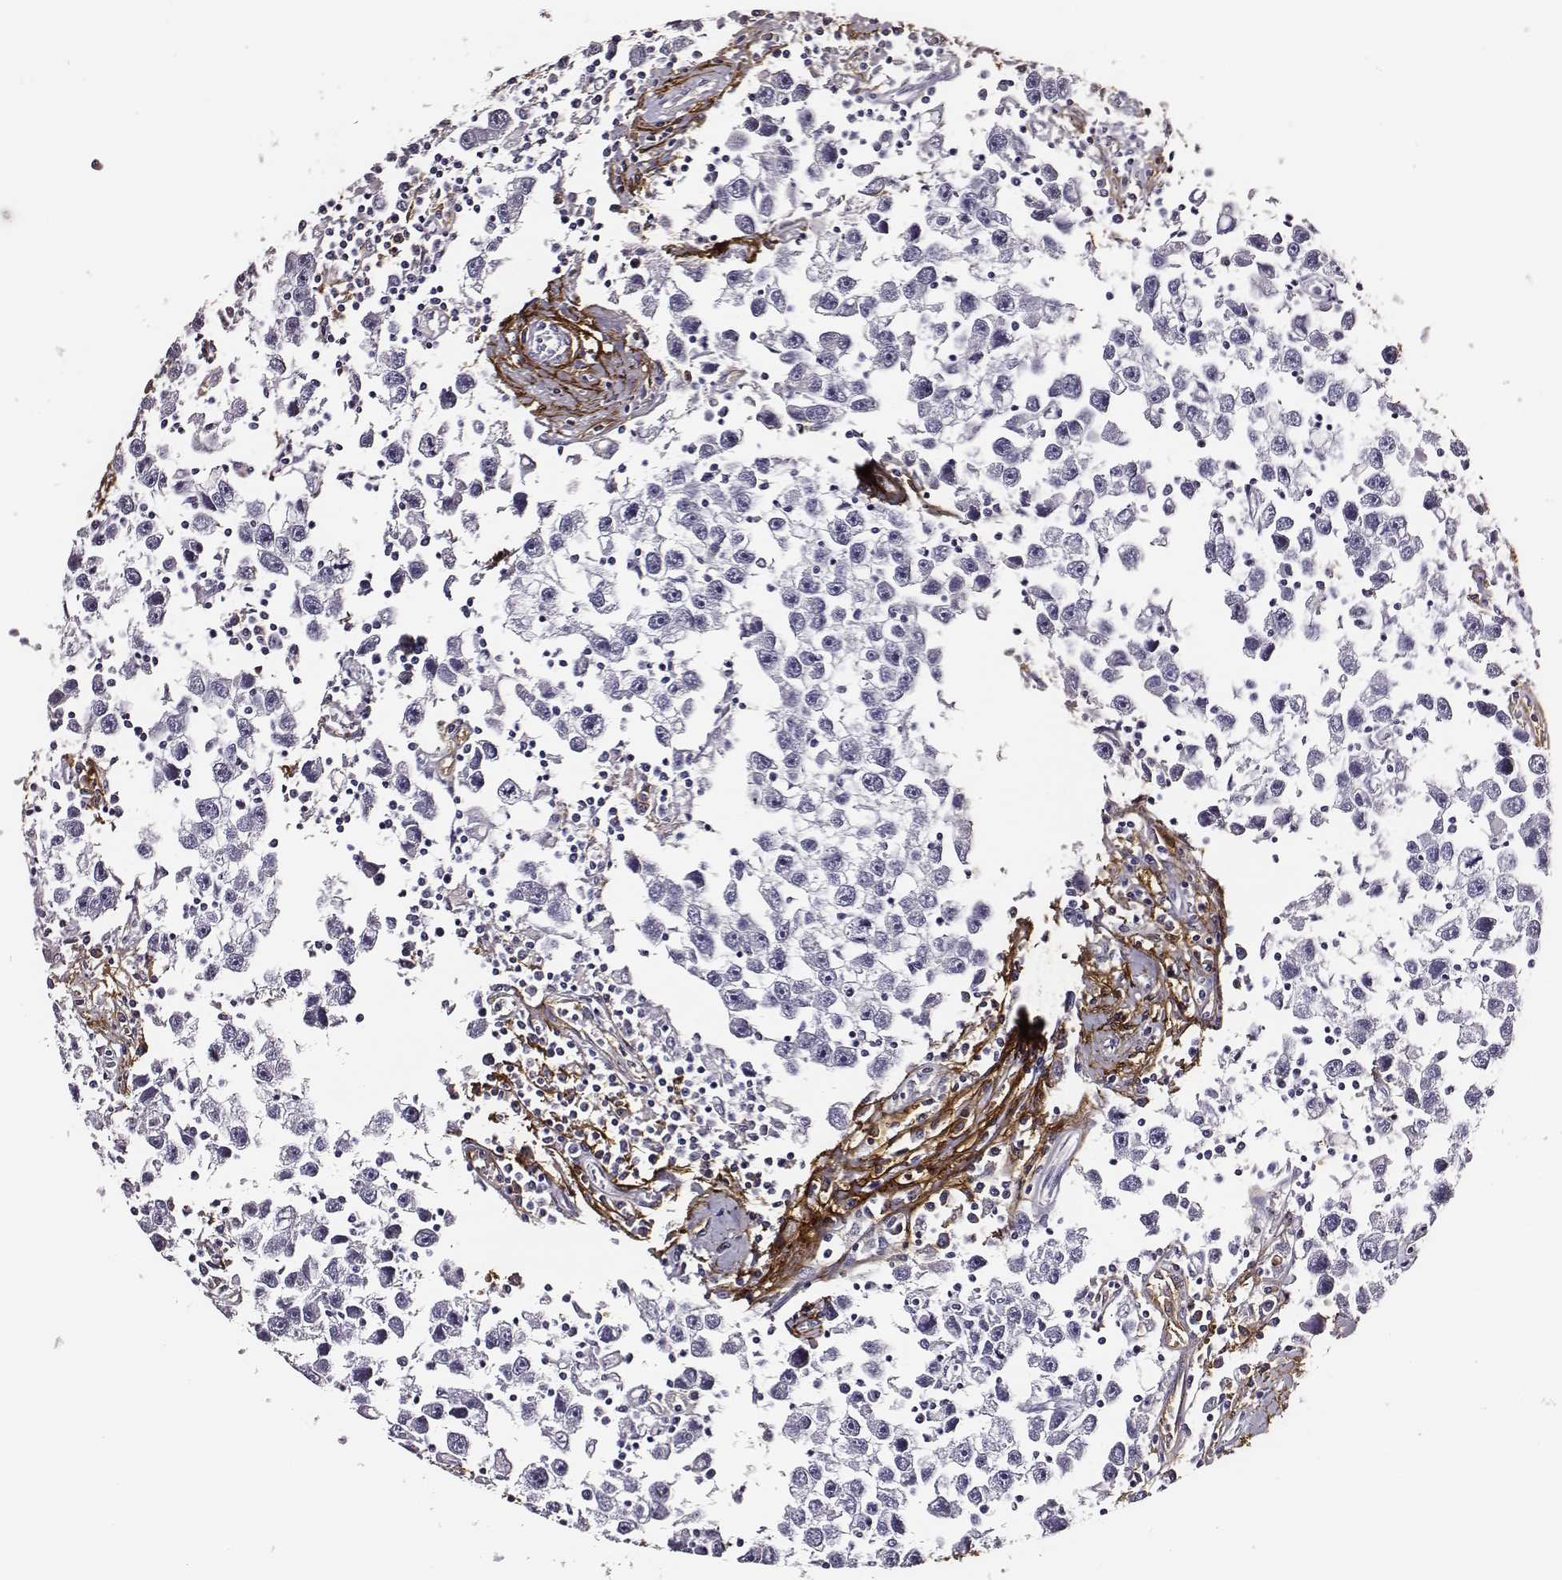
{"staining": {"intensity": "negative", "quantity": "none", "location": "none"}, "tissue": "testis cancer", "cell_type": "Tumor cells", "image_type": "cancer", "snomed": [{"axis": "morphology", "description": "Seminoma, NOS"}, {"axis": "topography", "description": "Testis"}], "caption": "This is a micrograph of immunohistochemistry (IHC) staining of testis seminoma, which shows no expression in tumor cells. The staining was performed using DAB to visualize the protein expression in brown, while the nuclei were stained in blue with hematoxylin (Magnification: 20x).", "gene": "DPEP1", "patient": {"sex": "male", "age": 30}}